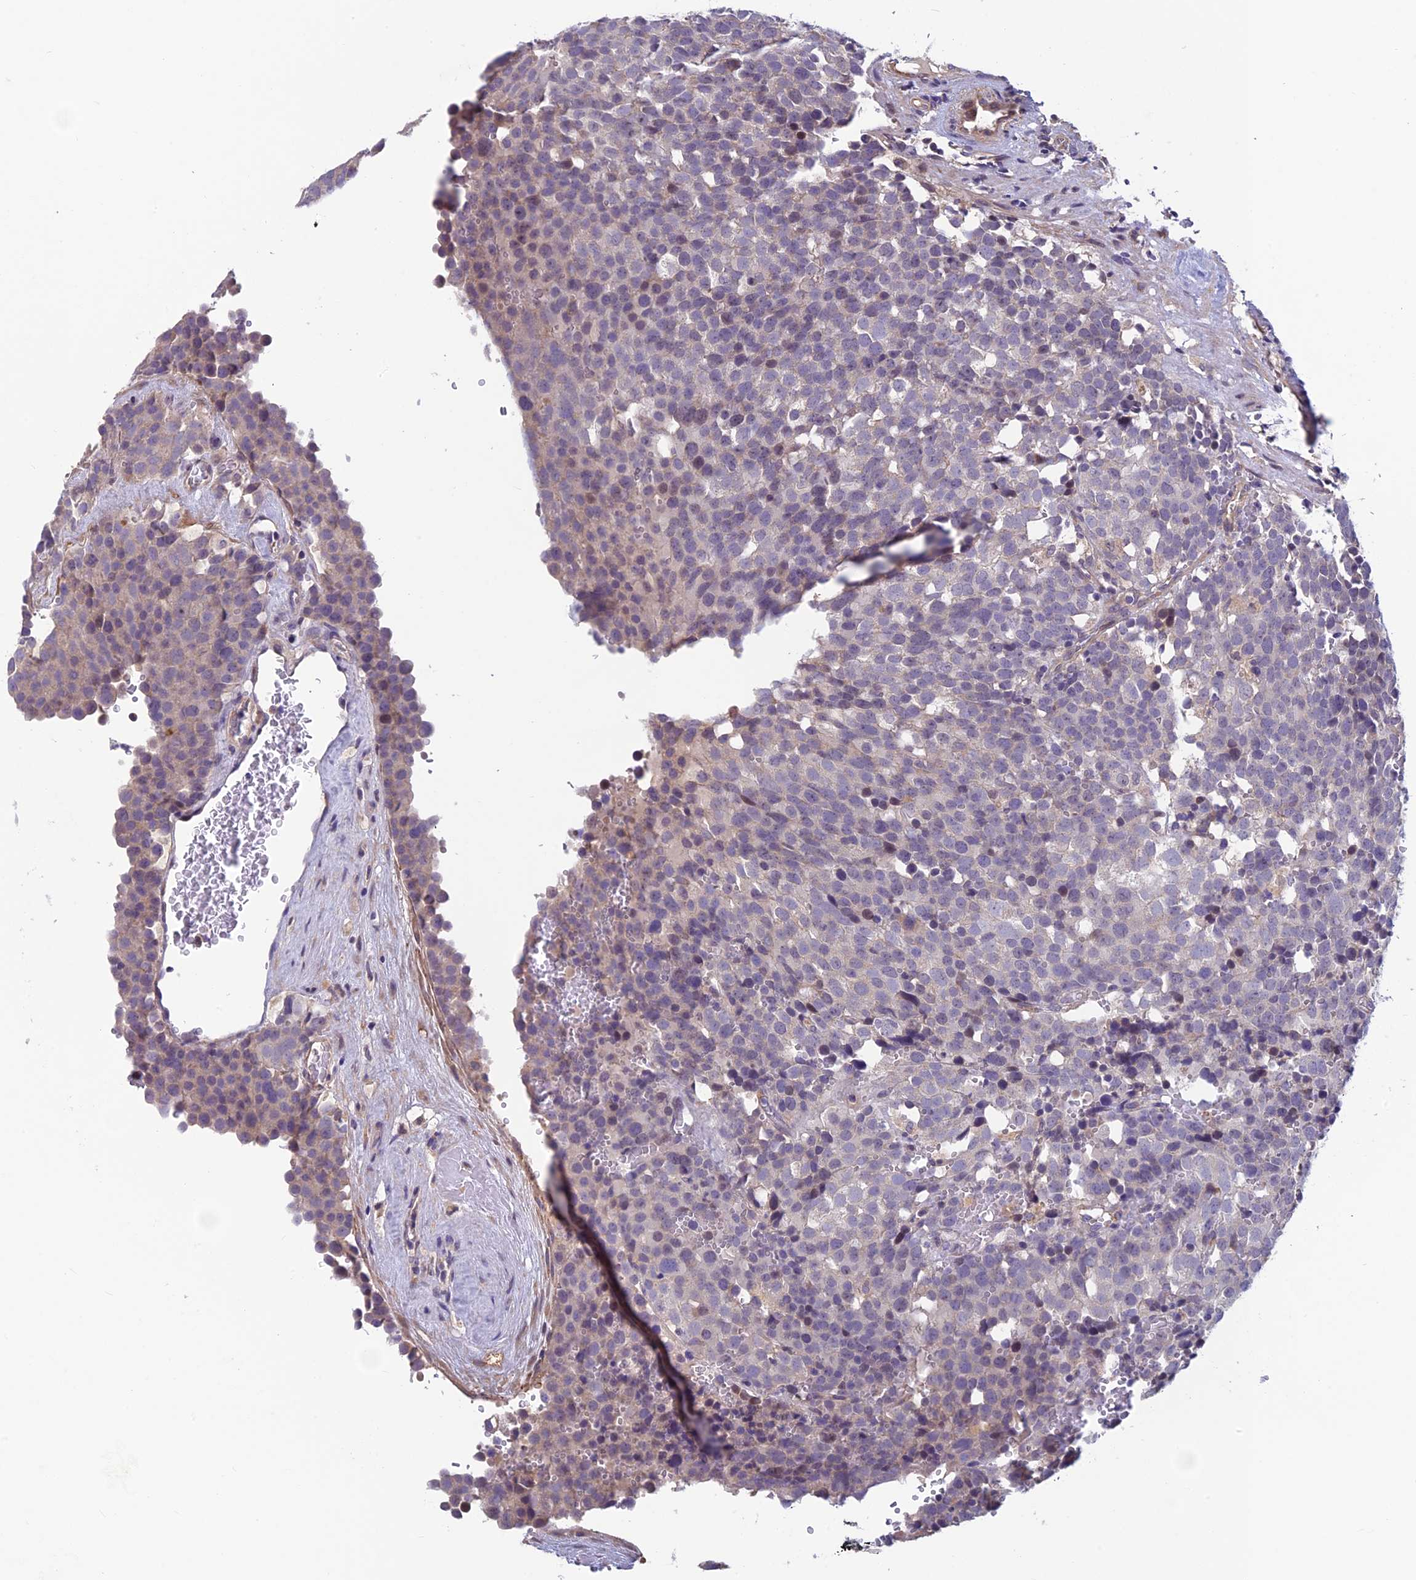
{"staining": {"intensity": "weak", "quantity": "<25%", "location": "cytoplasmic/membranous"}, "tissue": "testis cancer", "cell_type": "Tumor cells", "image_type": "cancer", "snomed": [{"axis": "morphology", "description": "Seminoma, NOS"}, {"axis": "topography", "description": "Testis"}], "caption": "Immunohistochemical staining of human seminoma (testis) displays no significant staining in tumor cells.", "gene": "HECA", "patient": {"sex": "male", "age": 71}}